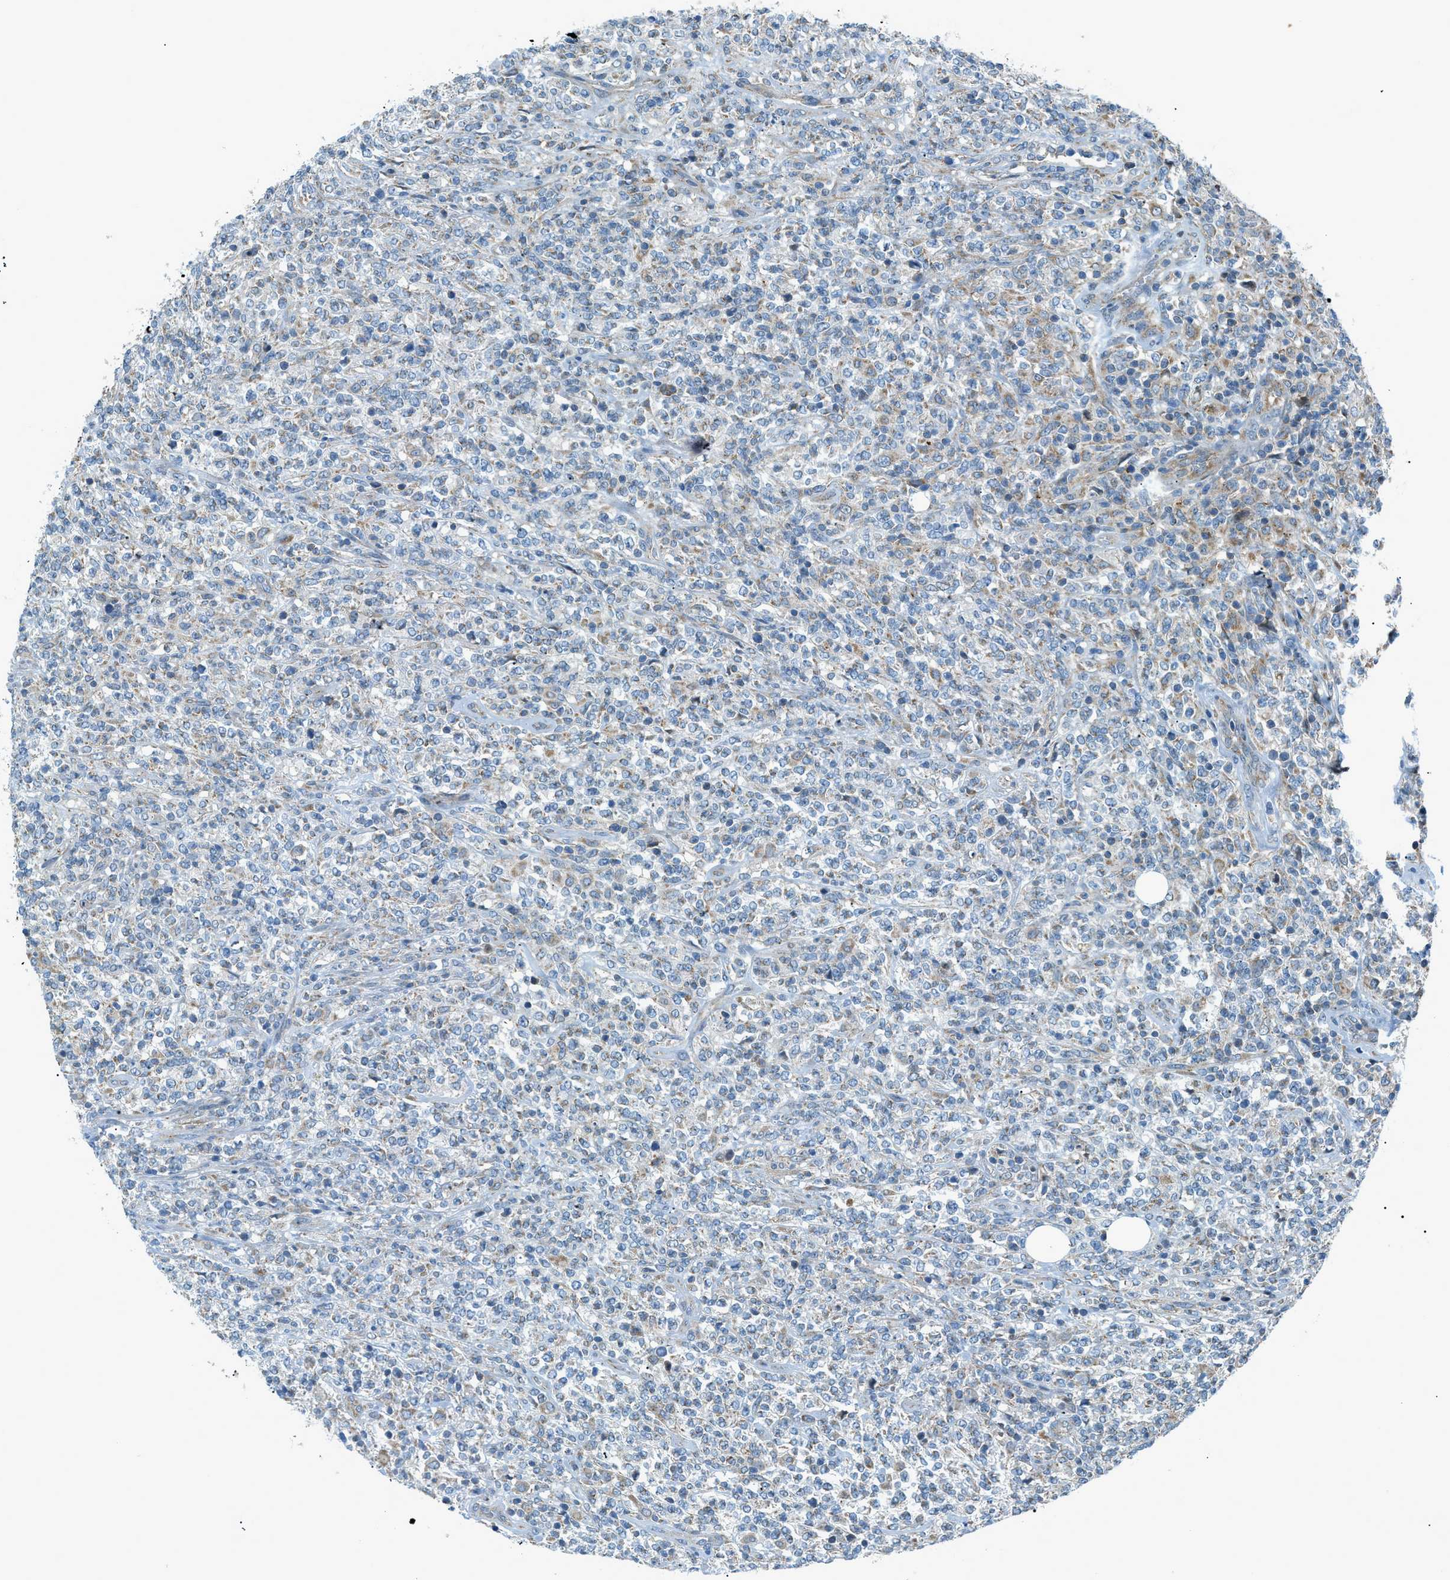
{"staining": {"intensity": "negative", "quantity": "none", "location": "none"}, "tissue": "lymphoma", "cell_type": "Tumor cells", "image_type": "cancer", "snomed": [{"axis": "morphology", "description": "Malignant lymphoma, non-Hodgkin's type, High grade"}, {"axis": "topography", "description": "Soft tissue"}], "caption": "Immunohistochemistry (IHC) of malignant lymphoma, non-Hodgkin's type (high-grade) demonstrates no staining in tumor cells.", "gene": "PIGG", "patient": {"sex": "male", "age": 18}}